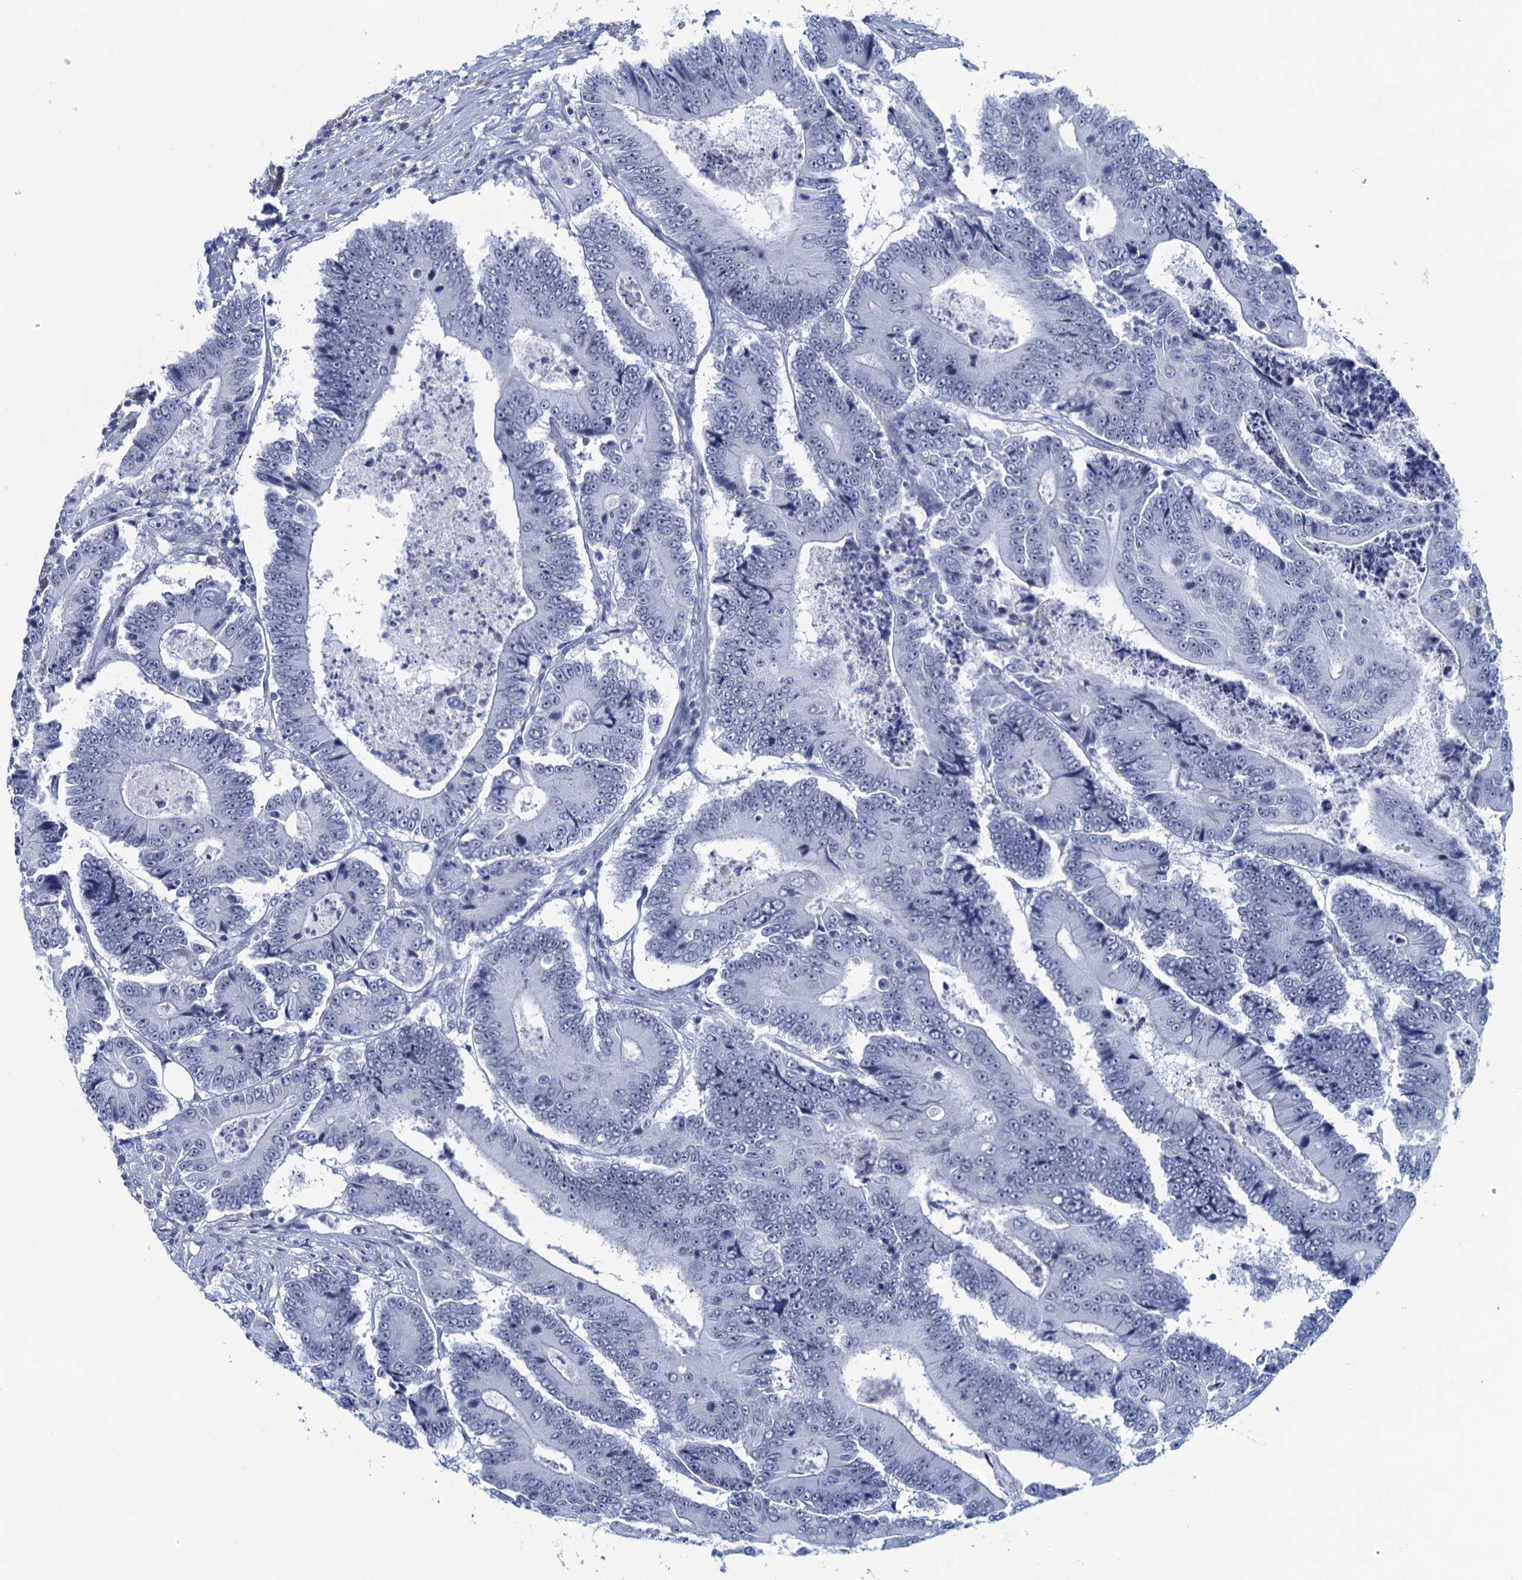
{"staining": {"intensity": "negative", "quantity": "none", "location": "none"}, "tissue": "colorectal cancer", "cell_type": "Tumor cells", "image_type": "cancer", "snomed": [{"axis": "morphology", "description": "Adenocarcinoma, NOS"}, {"axis": "topography", "description": "Colon"}], "caption": "Photomicrograph shows no significant protein positivity in tumor cells of colorectal cancer (adenocarcinoma). Nuclei are stained in blue.", "gene": "HAPSTR1", "patient": {"sex": "male", "age": 83}}